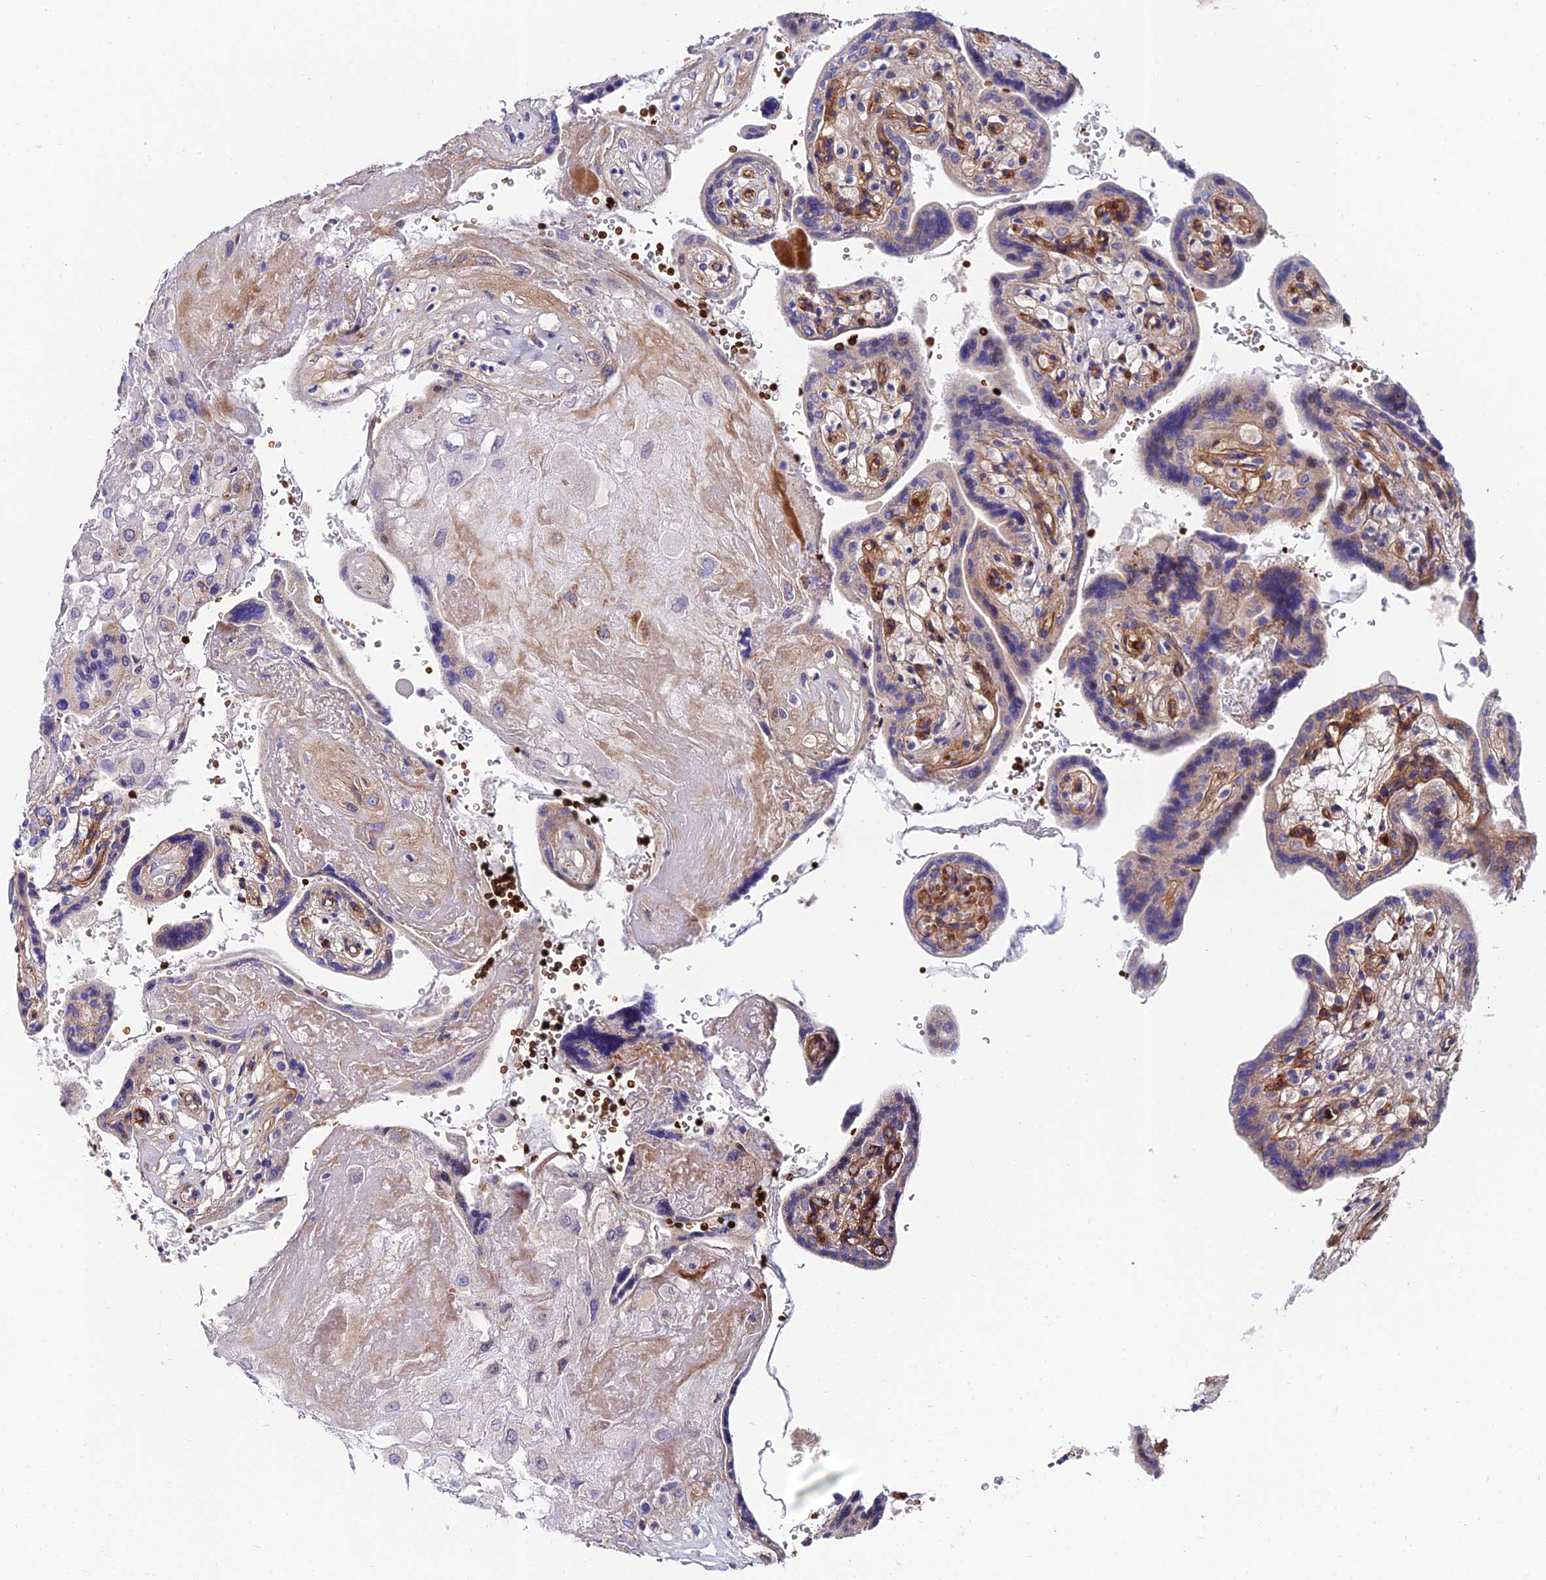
{"staining": {"intensity": "weak", "quantity": "<25%", "location": "cytoplasmic/membranous"}, "tissue": "placenta", "cell_type": "Decidual cells", "image_type": "normal", "snomed": [{"axis": "morphology", "description": "Normal tissue, NOS"}, {"axis": "topography", "description": "Placenta"}], "caption": "High power microscopy image of an immunohistochemistry micrograph of normal placenta, revealing no significant expression in decidual cells. The staining is performed using DAB (3,3'-diaminobenzidine) brown chromogen with nuclei counter-stained in using hematoxylin.", "gene": "ADGRF3", "patient": {"sex": "female", "age": 37}}